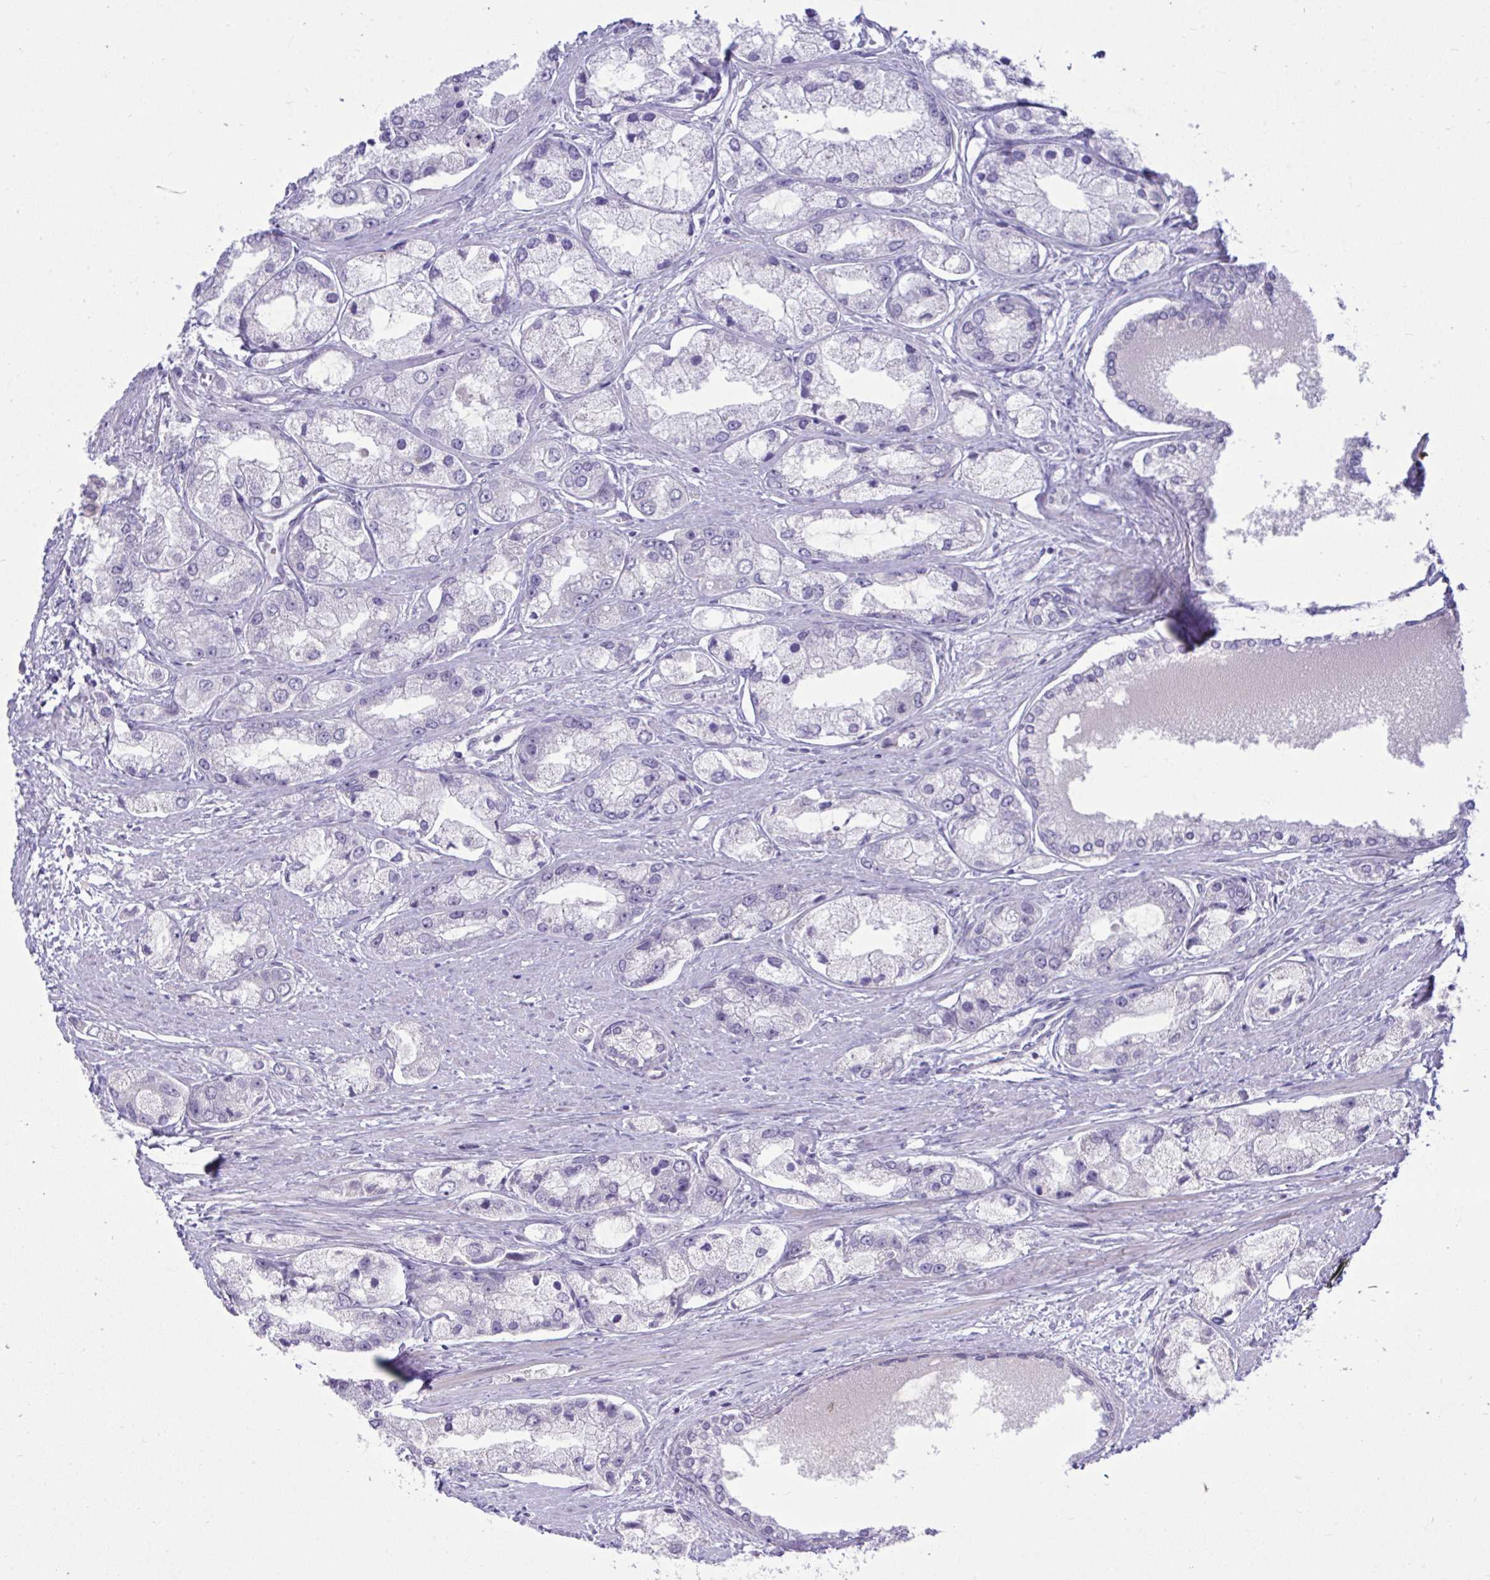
{"staining": {"intensity": "negative", "quantity": "none", "location": "none"}, "tissue": "prostate cancer", "cell_type": "Tumor cells", "image_type": "cancer", "snomed": [{"axis": "morphology", "description": "Adenocarcinoma, Low grade"}, {"axis": "topography", "description": "Prostate"}], "caption": "Tumor cells are negative for brown protein staining in prostate adenocarcinoma (low-grade).", "gene": "MED9", "patient": {"sex": "male", "age": 69}}